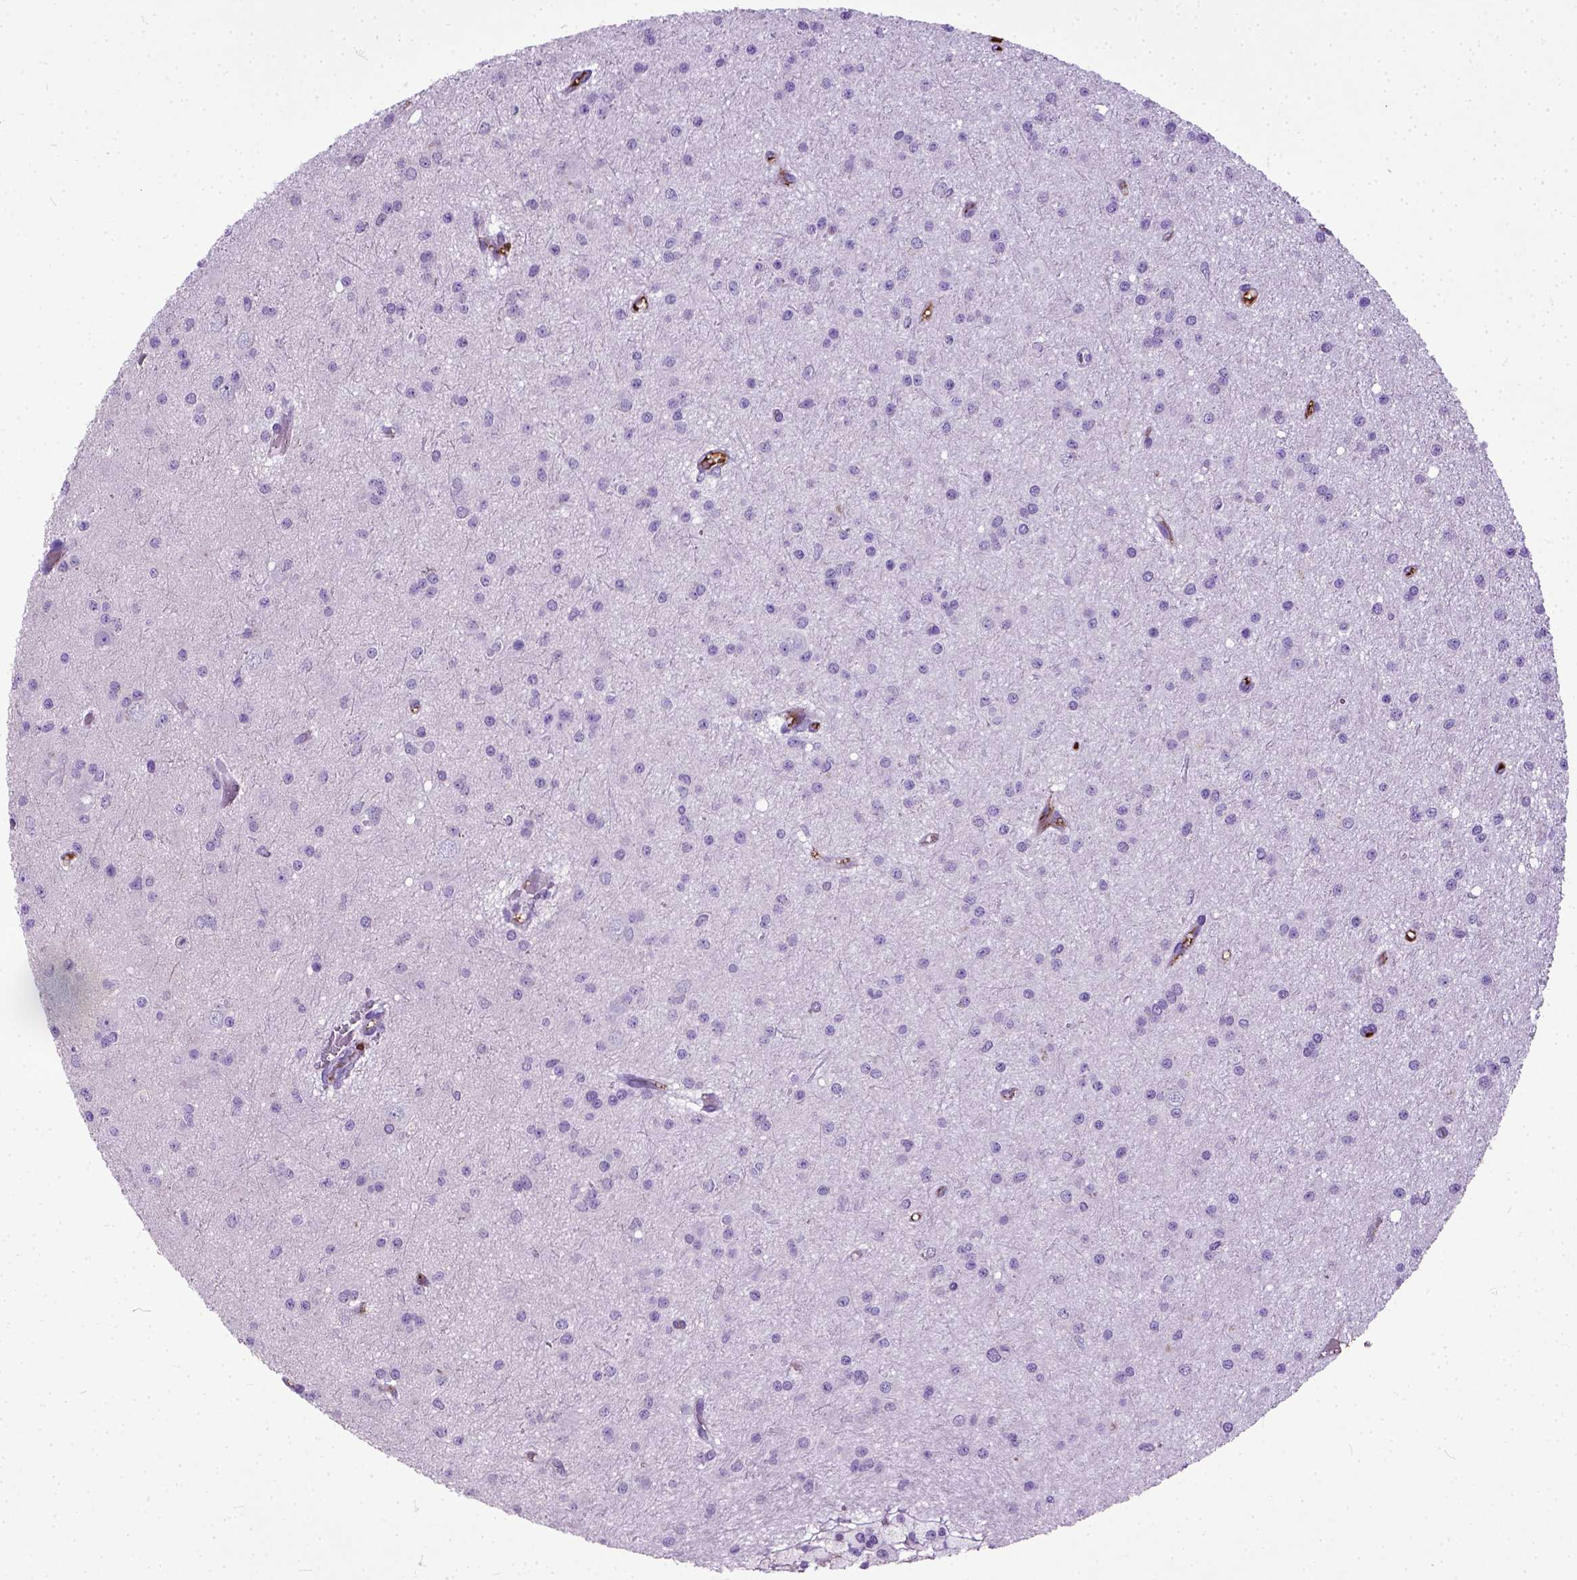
{"staining": {"intensity": "negative", "quantity": "none", "location": "none"}, "tissue": "glioma", "cell_type": "Tumor cells", "image_type": "cancer", "snomed": [{"axis": "morphology", "description": "Glioma, malignant, Low grade"}, {"axis": "topography", "description": "Brain"}], "caption": "Tumor cells are negative for protein expression in human malignant low-grade glioma.", "gene": "ADAMTS8", "patient": {"sex": "male", "age": 27}}